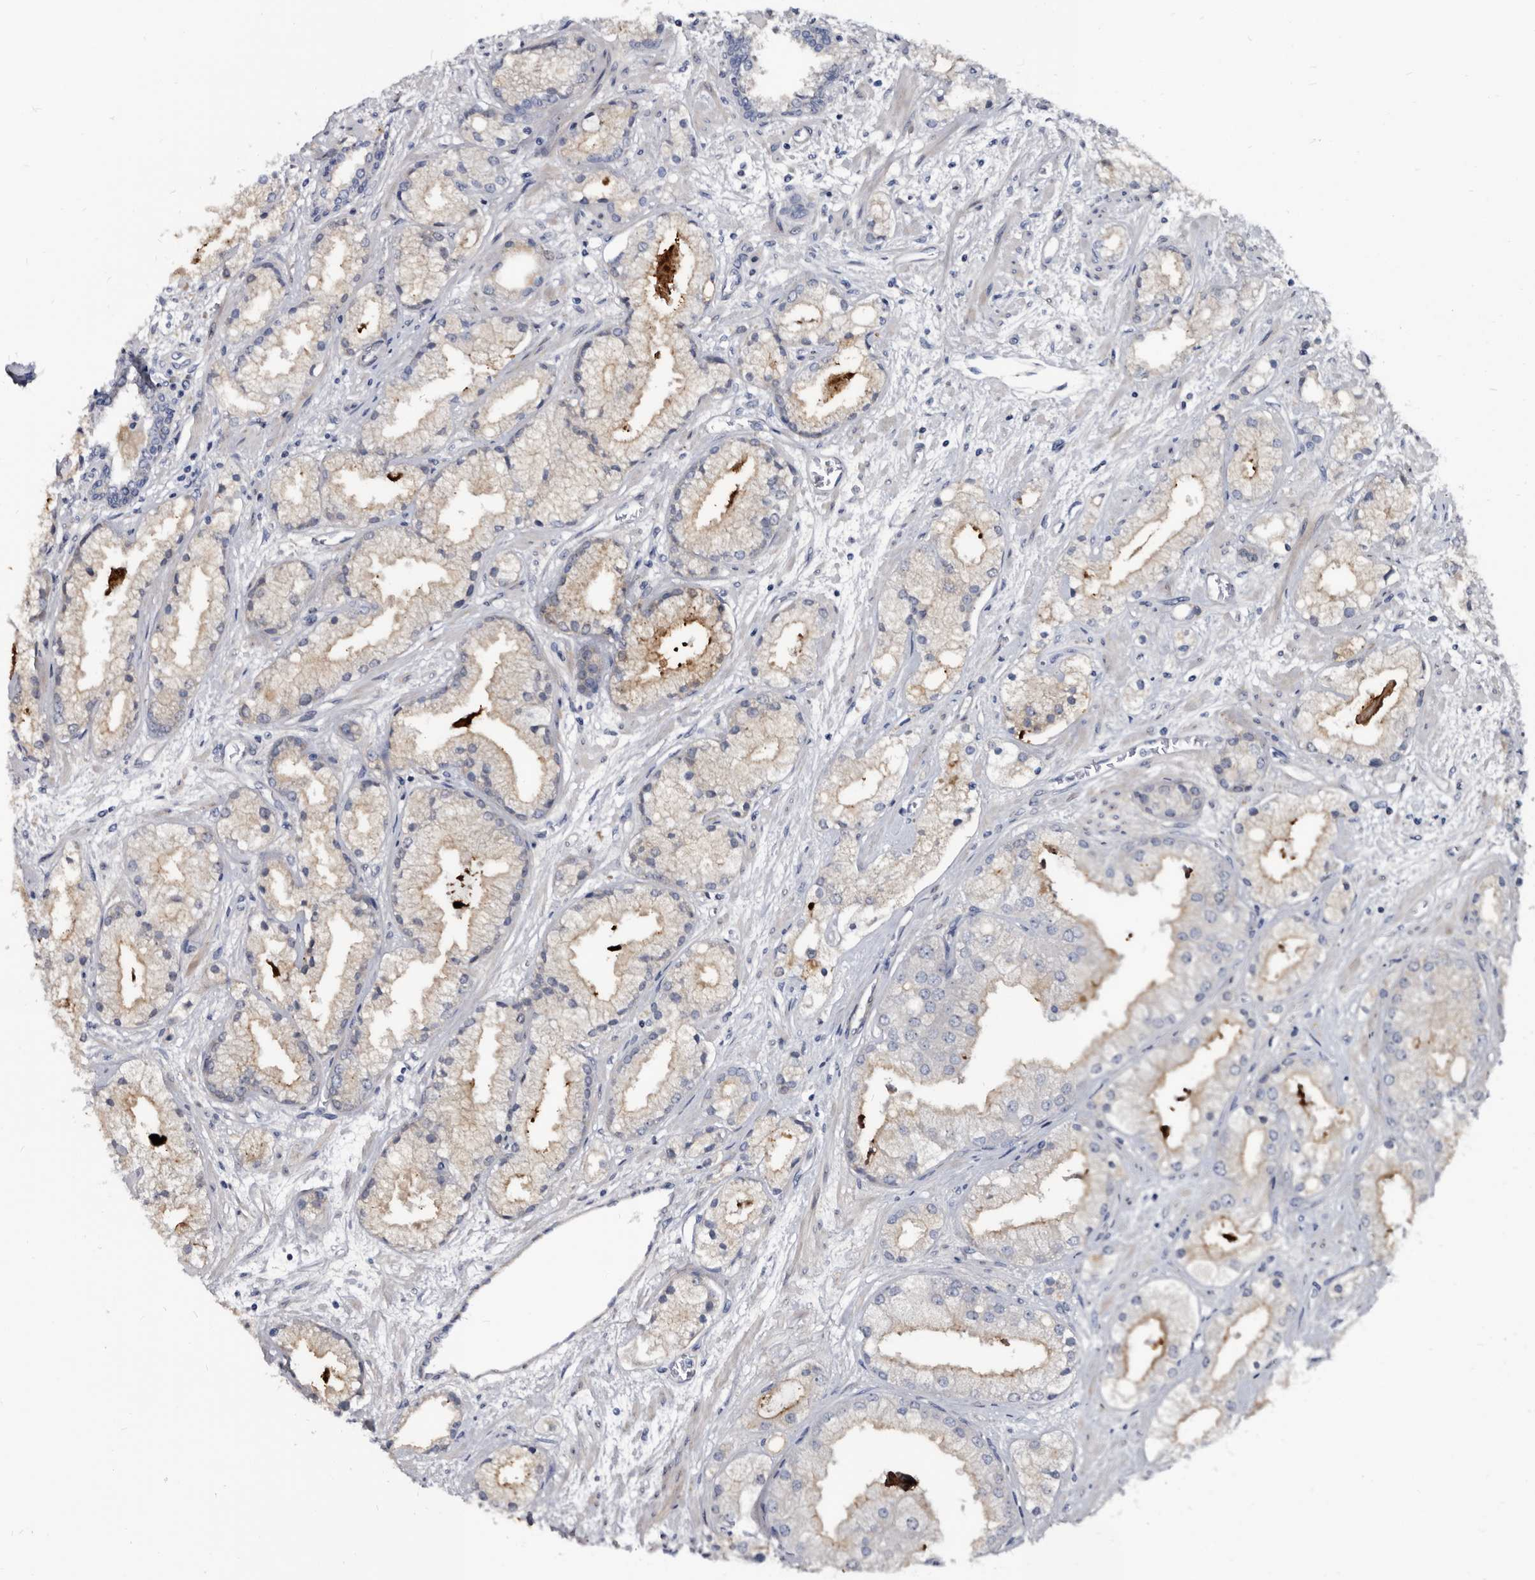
{"staining": {"intensity": "negative", "quantity": "none", "location": "none"}, "tissue": "prostate cancer", "cell_type": "Tumor cells", "image_type": "cancer", "snomed": [{"axis": "morphology", "description": "Adenocarcinoma, High grade"}, {"axis": "topography", "description": "Prostate"}], "caption": "This is an immunohistochemistry (IHC) photomicrograph of human prostate cancer (high-grade adenocarcinoma). There is no positivity in tumor cells.", "gene": "PRSS8", "patient": {"sex": "male", "age": 50}}